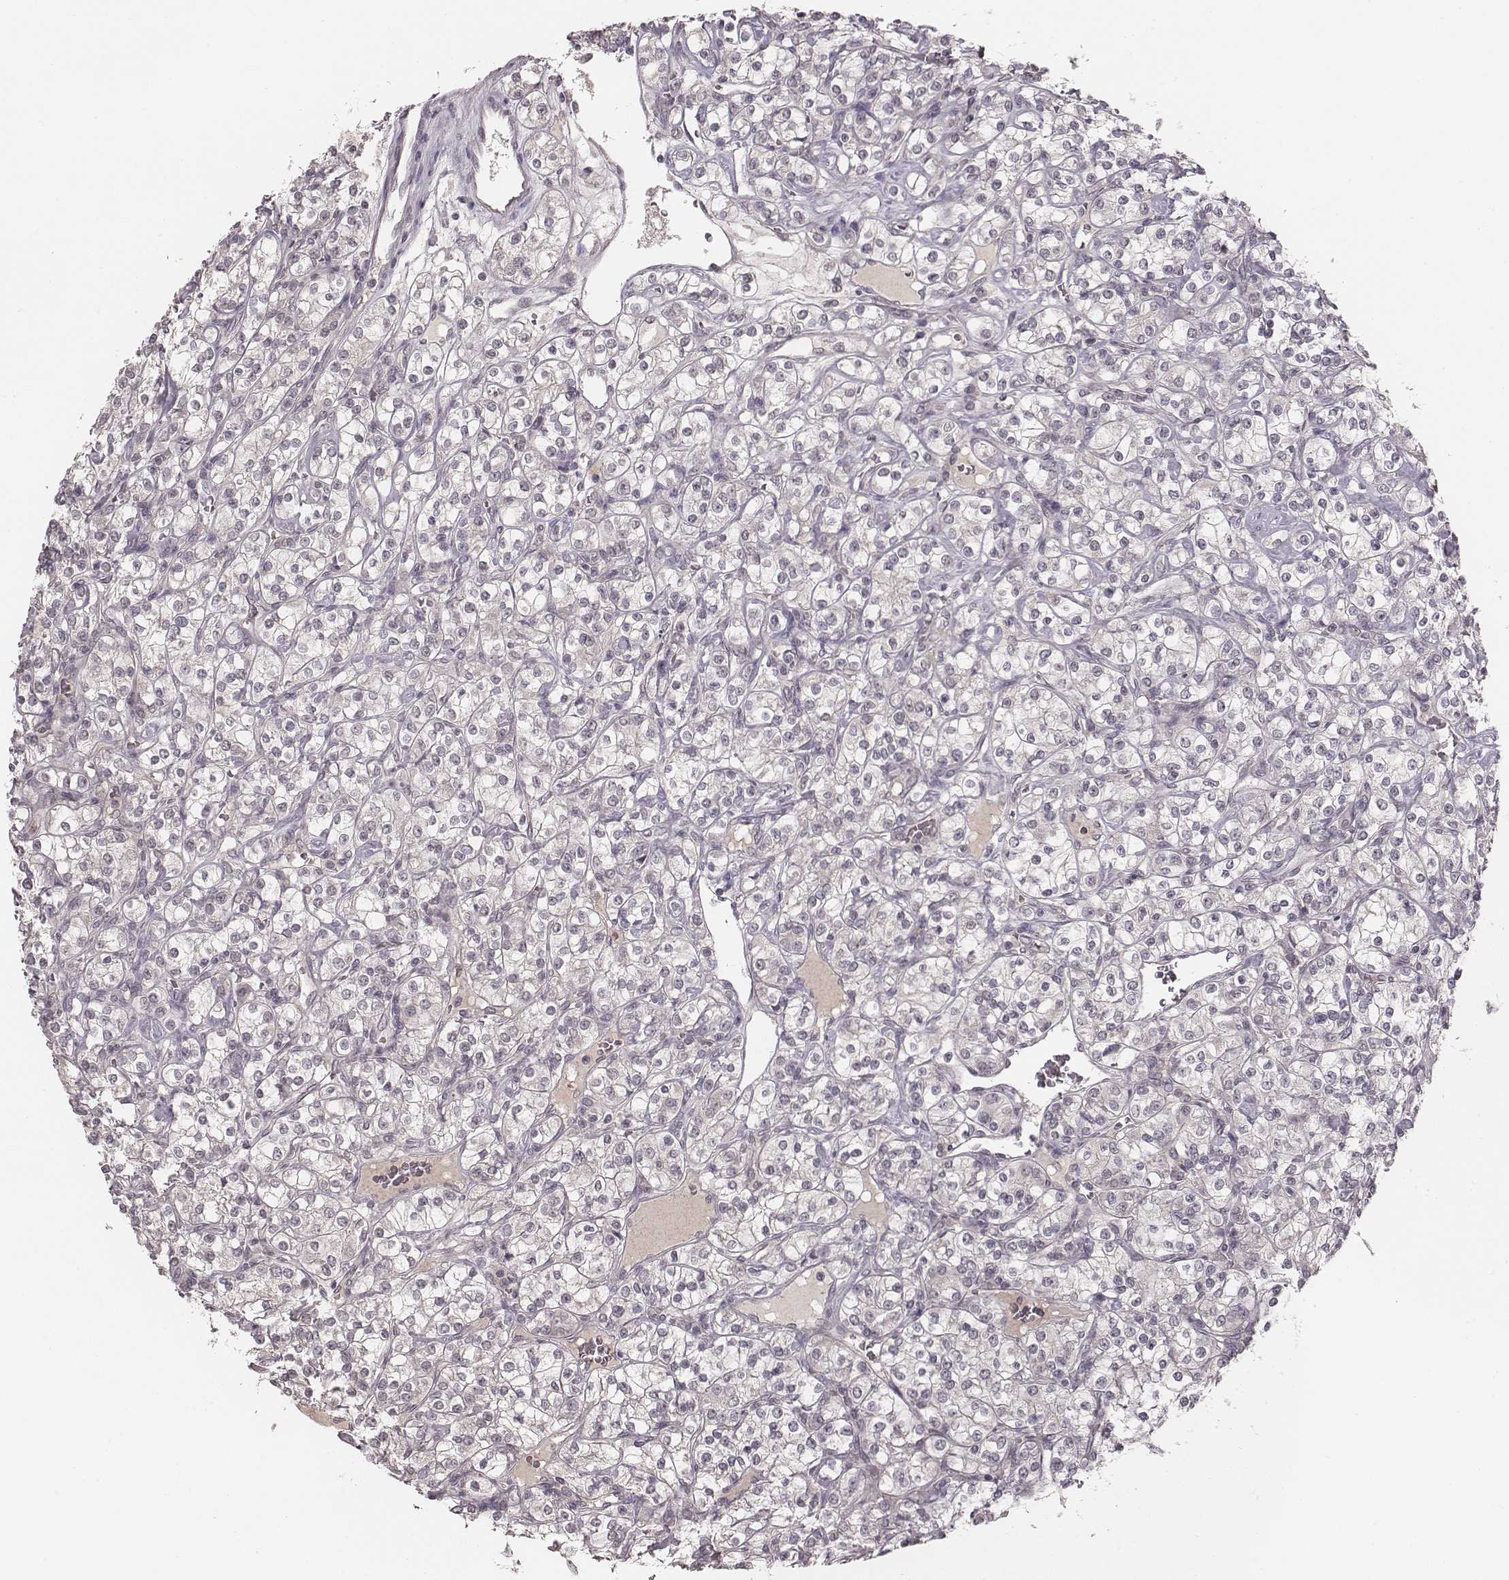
{"staining": {"intensity": "negative", "quantity": "none", "location": "none"}, "tissue": "renal cancer", "cell_type": "Tumor cells", "image_type": "cancer", "snomed": [{"axis": "morphology", "description": "Adenocarcinoma, NOS"}, {"axis": "topography", "description": "Kidney"}], "caption": "There is no significant positivity in tumor cells of adenocarcinoma (renal). (DAB (3,3'-diaminobenzidine) IHC with hematoxylin counter stain).", "gene": "LY6K", "patient": {"sex": "male", "age": 77}}